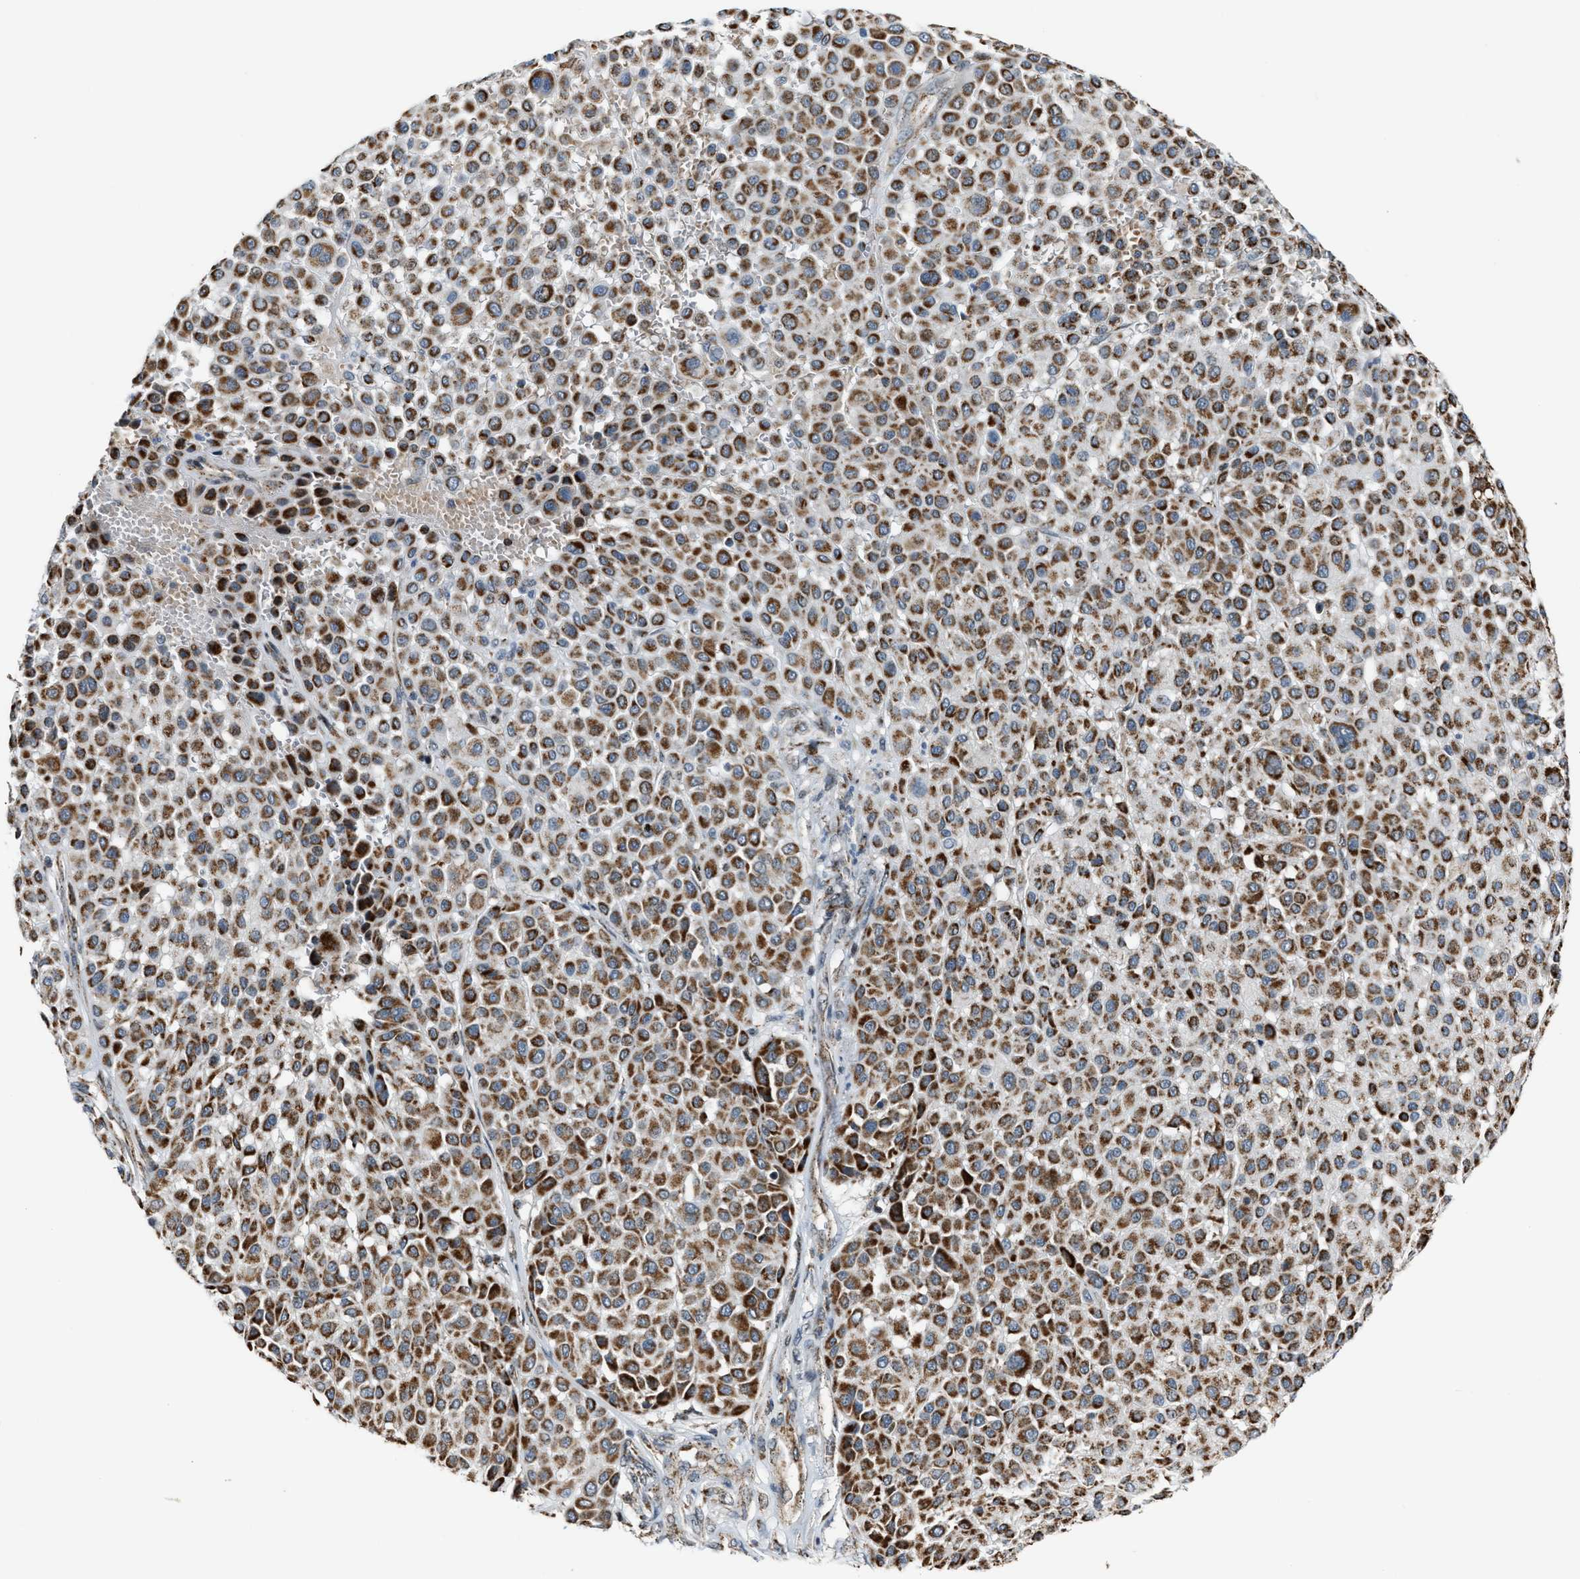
{"staining": {"intensity": "strong", "quantity": ">75%", "location": "cytoplasmic/membranous"}, "tissue": "melanoma", "cell_type": "Tumor cells", "image_type": "cancer", "snomed": [{"axis": "morphology", "description": "Malignant melanoma, Metastatic site"}, {"axis": "topography", "description": "Soft tissue"}], "caption": "Protein analysis of melanoma tissue shows strong cytoplasmic/membranous positivity in about >75% of tumor cells.", "gene": "CHN2", "patient": {"sex": "male", "age": 41}}